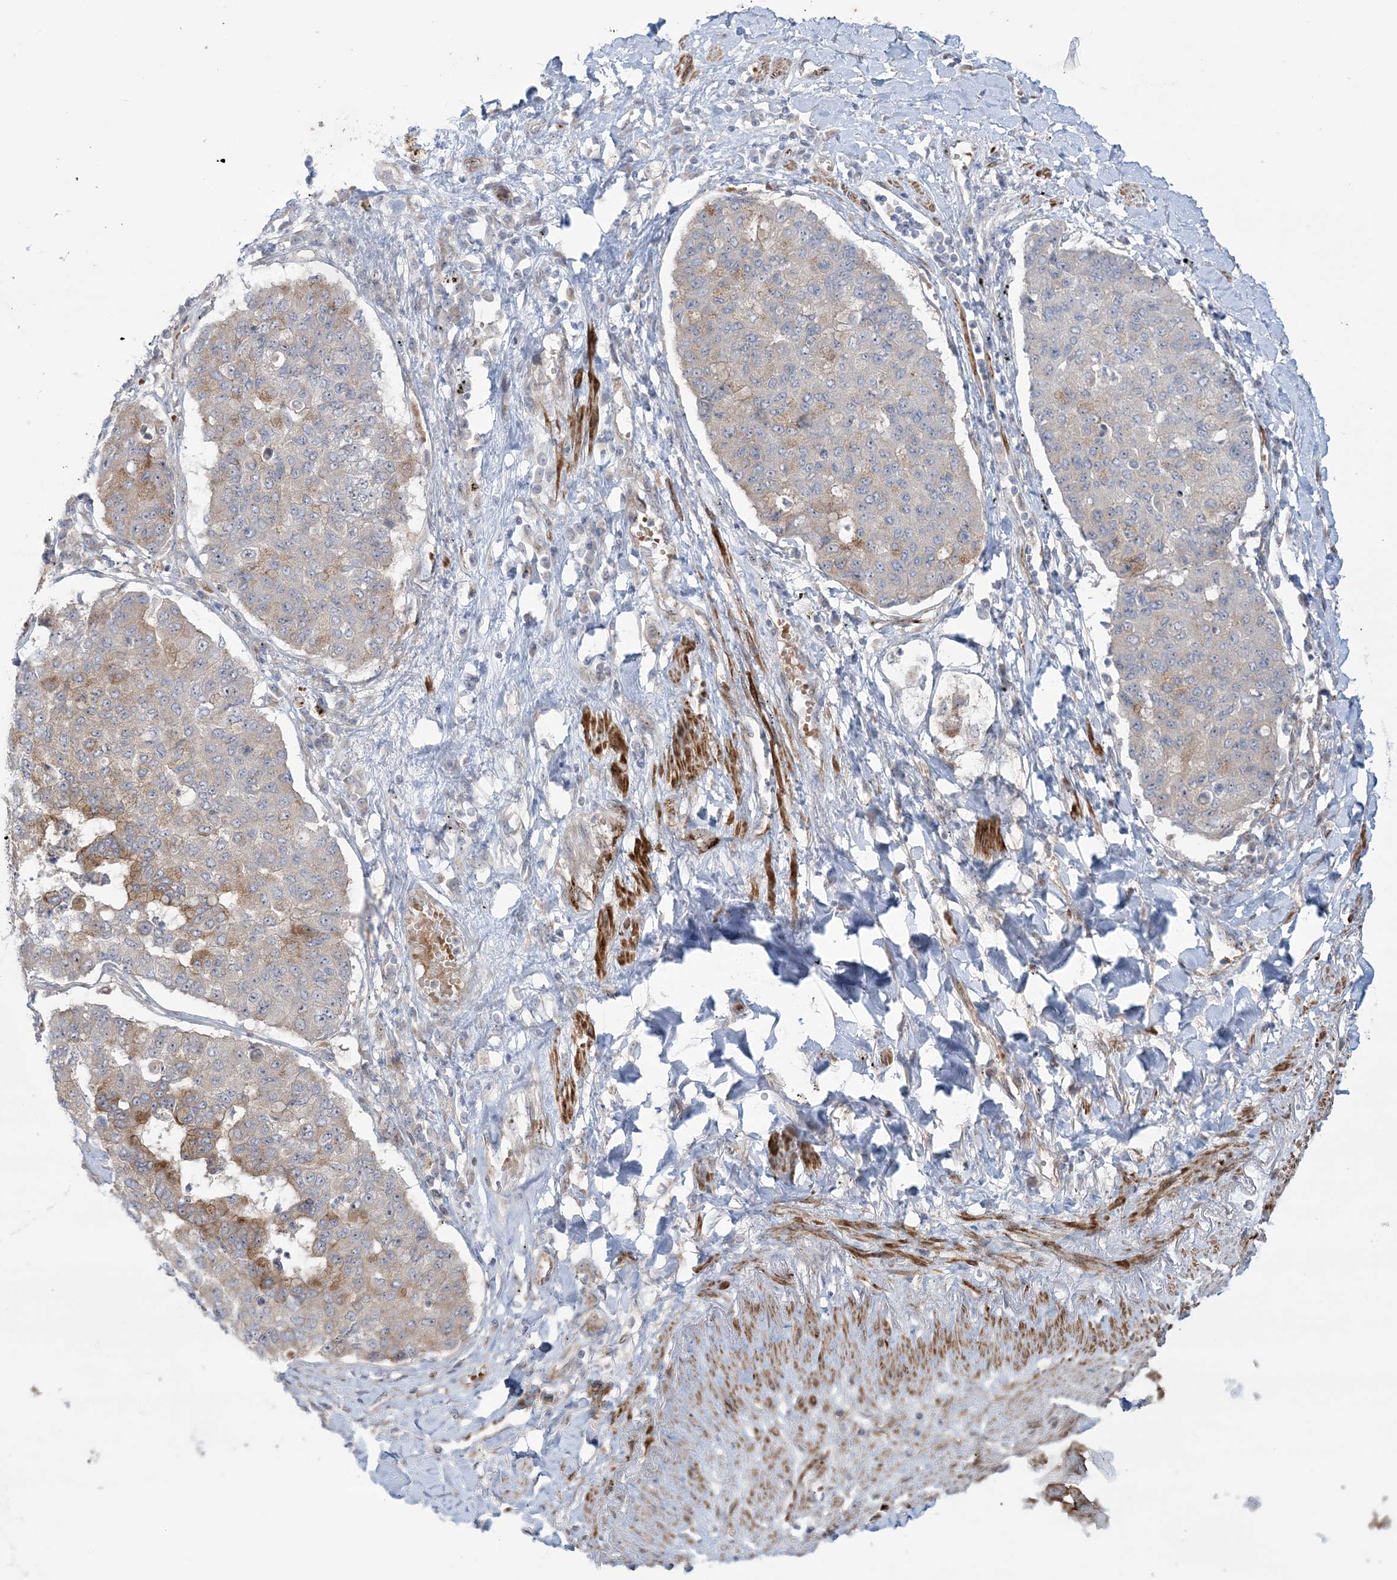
{"staining": {"intensity": "moderate", "quantity": "<25%", "location": "cytoplasmic/membranous"}, "tissue": "lung cancer", "cell_type": "Tumor cells", "image_type": "cancer", "snomed": [{"axis": "morphology", "description": "Squamous cell carcinoma, NOS"}, {"axis": "topography", "description": "Lung"}], "caption": "Squamous cell carcinoma (lung) stained with a brown dye demonstrates moderate cytoplasmic/membranous positive expression in about <25% of tumor cells.", "gene": "NUDT9", "patient": {"sex": "male", "age": 74}}